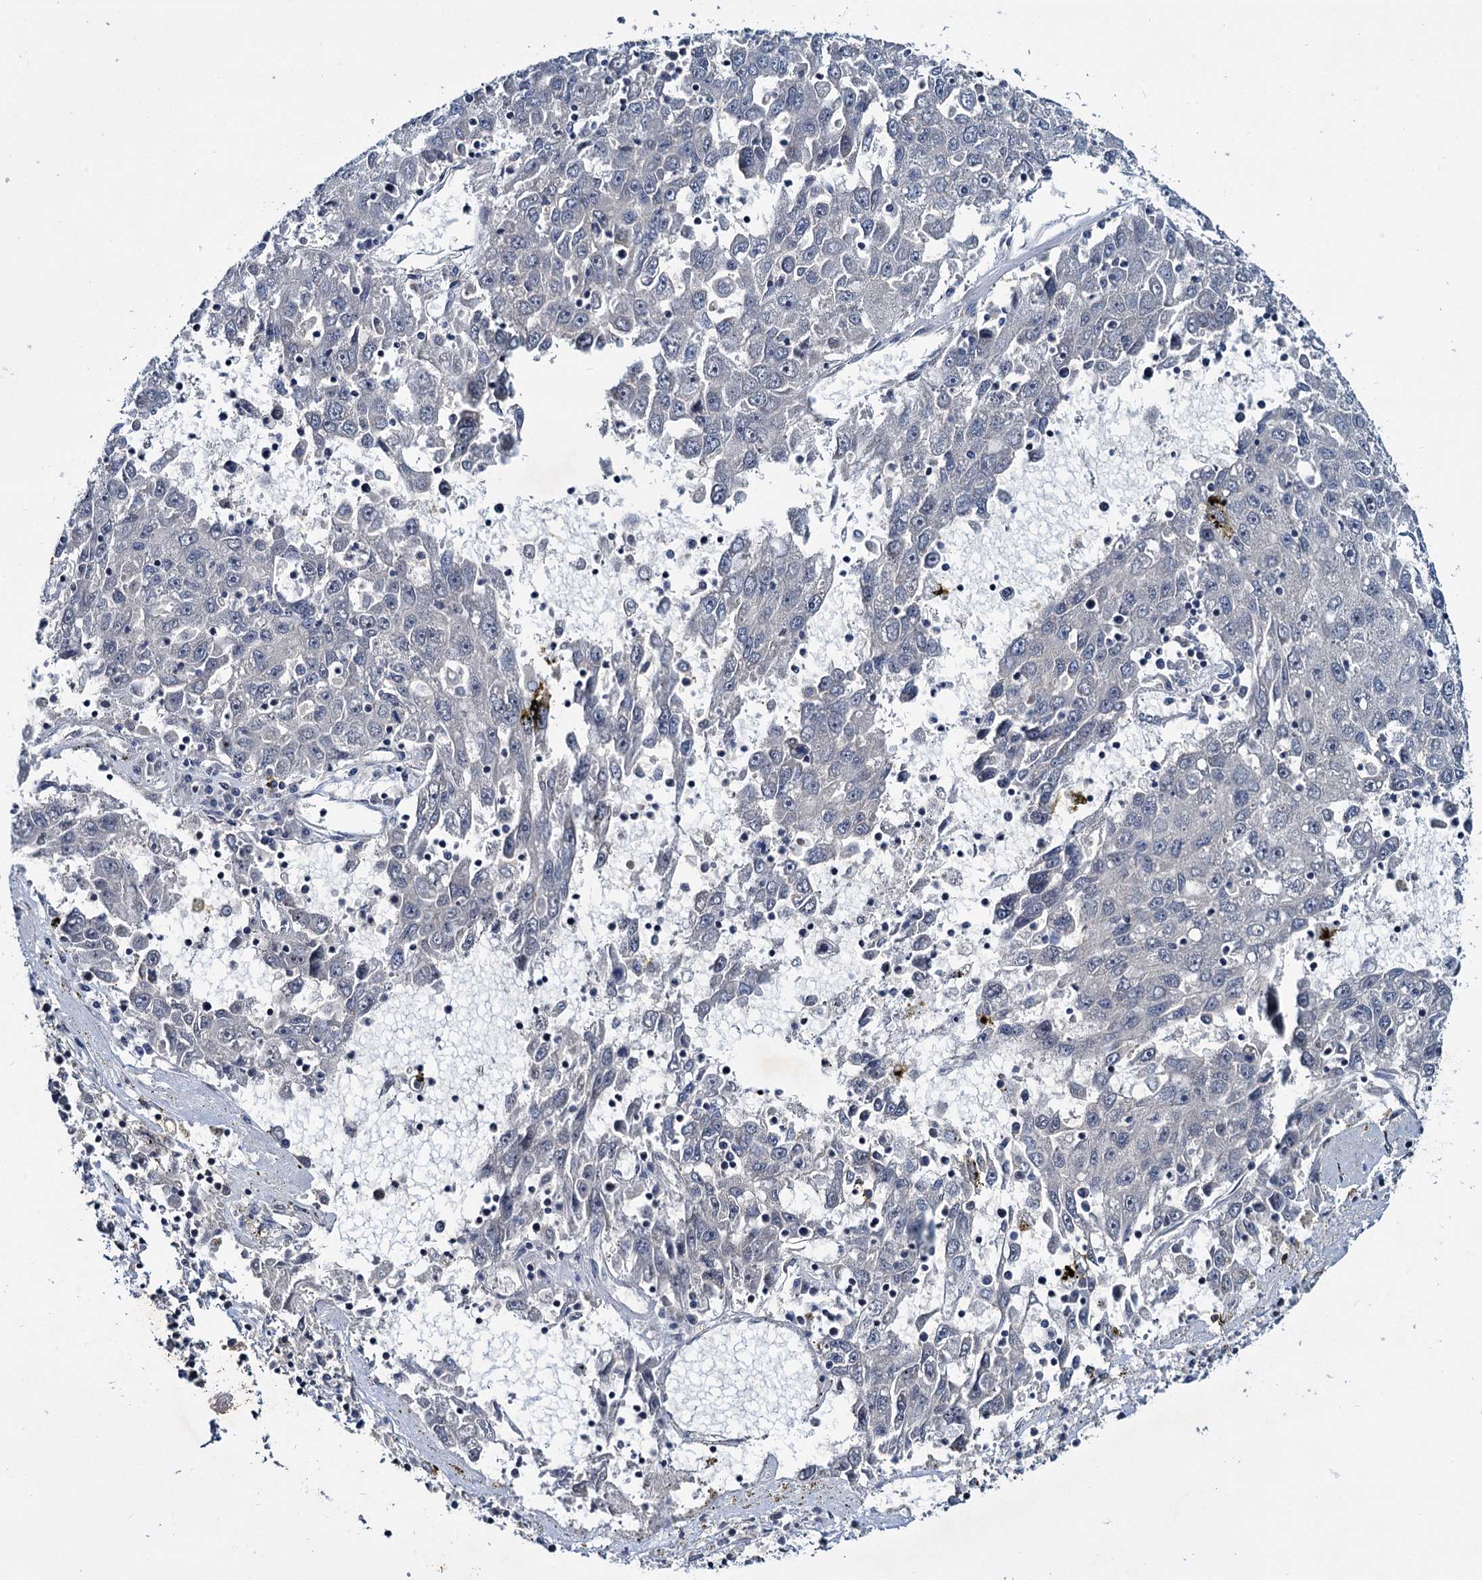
{"staining": {"intensity": "negative", "quantity": "none", "location": "none"}, "tissue": "liver cancer", "cell_type": "Tumor cells", "image_type": "cancer", "snomed": [{"axis": "morphology", "description": "Carcinoma, Hepatocellular, NOS"}, {"axis": "topography", "description": "Liver"}], "caption": "Immunohistochemistry photomicrograph of neoplastic tissue: human hepatocellular carcinoma (liver) stained with DAB reveals no significant protein expression in tumor cells. Nuclei are stained in blue.", "gene": "ARHGAP42", "patient": {"sex": "male", "age": 49}}